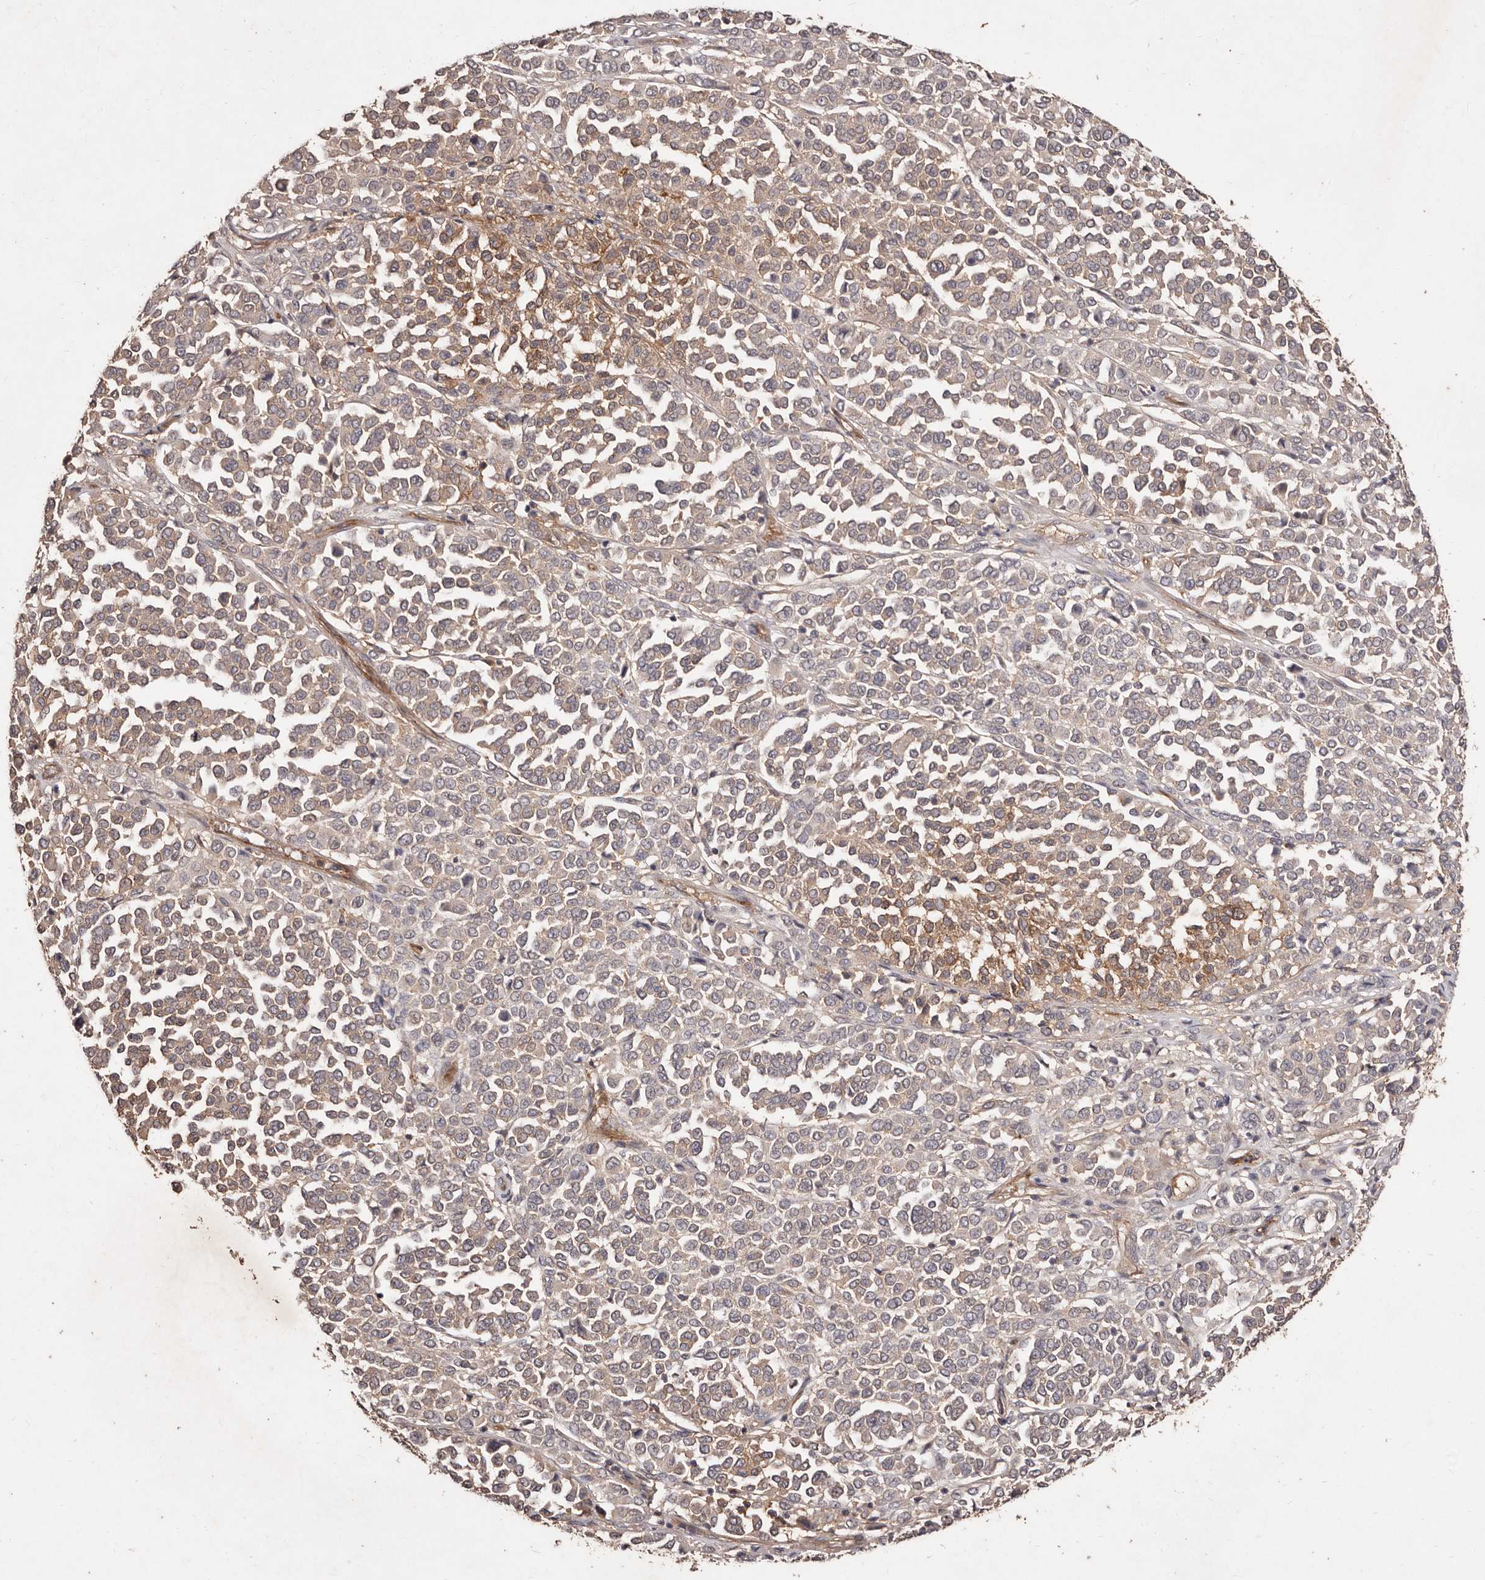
{"staining": {"intensity": "weak", "quantity": ">75%", "location": "cytoplasmic/membranous"}, "tissue": "melanoma", "cell_type": "Tumor cells", "image_type": "cancer", "snomed": [{"axis": "morphology", "description": "Malignant melanoma, Metastatic site"}, {"axis": "topography", "description": "Pancreas"}], "caption": "Protein expression analysis of melanoma reveals weak cytoplasmic/membranous staining in about >75% of tumor cells.", "gene": "CCL14", "patient": {"sex": "female", "age": 30}}